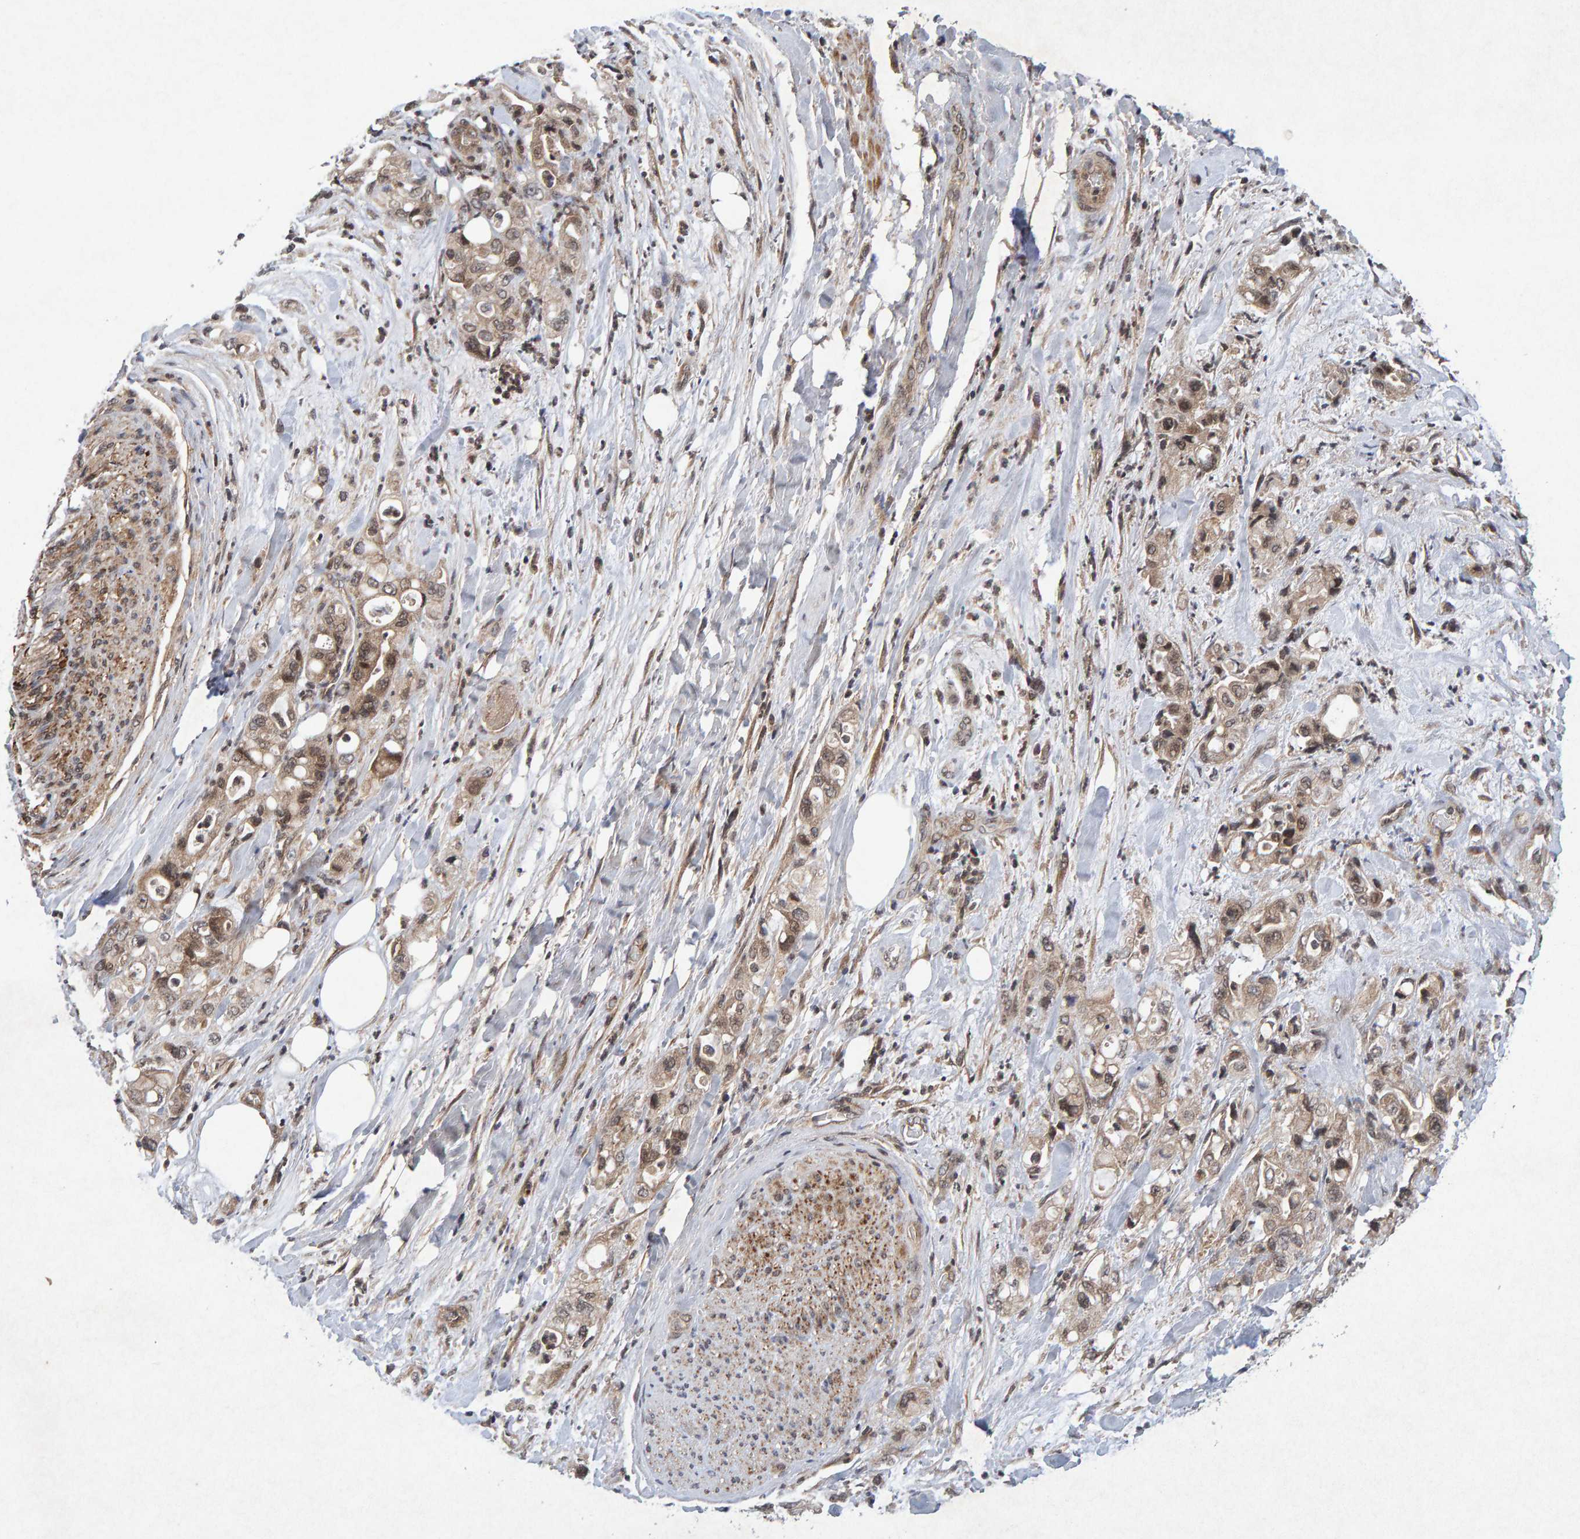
{"staining": {"intensity": "weak", "quantity": ">75%", "location": "cytoplasmic/membranous,nuclear"}, "tissue": "pancreatic cancer", "cell_type": "Tumor cells", "image_type": "cancer", "snomed": [{"axis": "morphology", "description": "Adenocarcinoma, NOS"}, {"axis": "topography", "description": "Pancreas"}], "caption": "Tumor cells display weak cytoplasmic/membranous and nuclear expression in about >75% of cells in pancreatic adenocarcinoma.", "gene": "CDH2", "patient": {"sex": "male", "age": 70}}